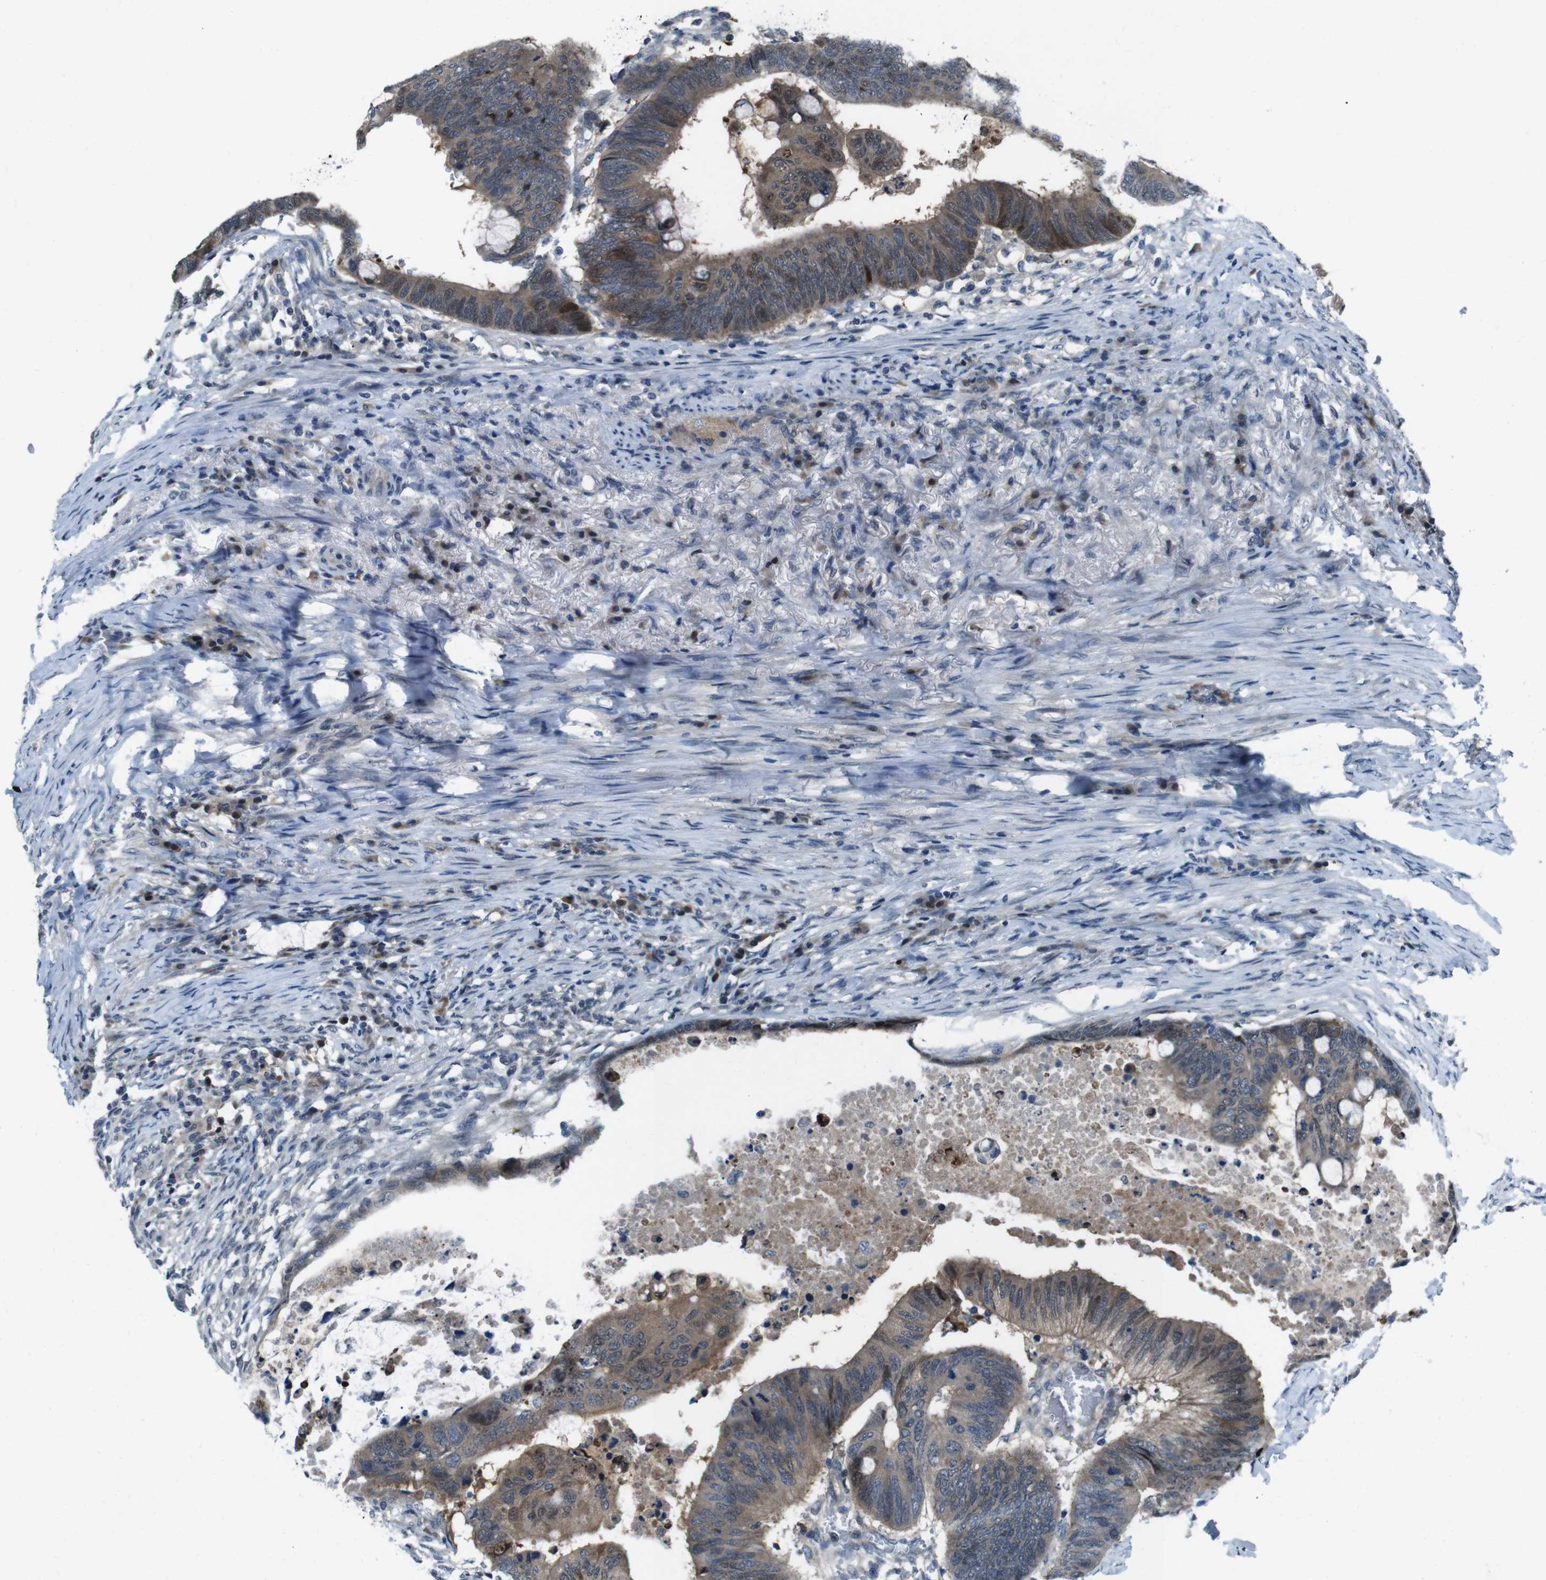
{"staining": {"intensity": "moderate", "quantity": ">75%", "location": "cytoplasmic/membranous"}, "tissue": "colorectal cancer", "cell_type": "Tumor cells", "image_type": "cancer", "snomed": [{"axis": "morphology", "description": "Normal tissue, NOS"}, {"axis": "morphology", "description": "Adenocarcinoma, NOS"}, {"axis": "topography", "description": "Rectum"}, {"axis": "topography", "description": "Peripheral nerve tissue"}], "caption": "Colorectal adenocarcinoma stained with a brown dye shows moderate cytoplasmic/membranous positive staining in about >75% of tumor cells.", "gene": "LRP5", "patient": {"sex": "male", "age": 92}}